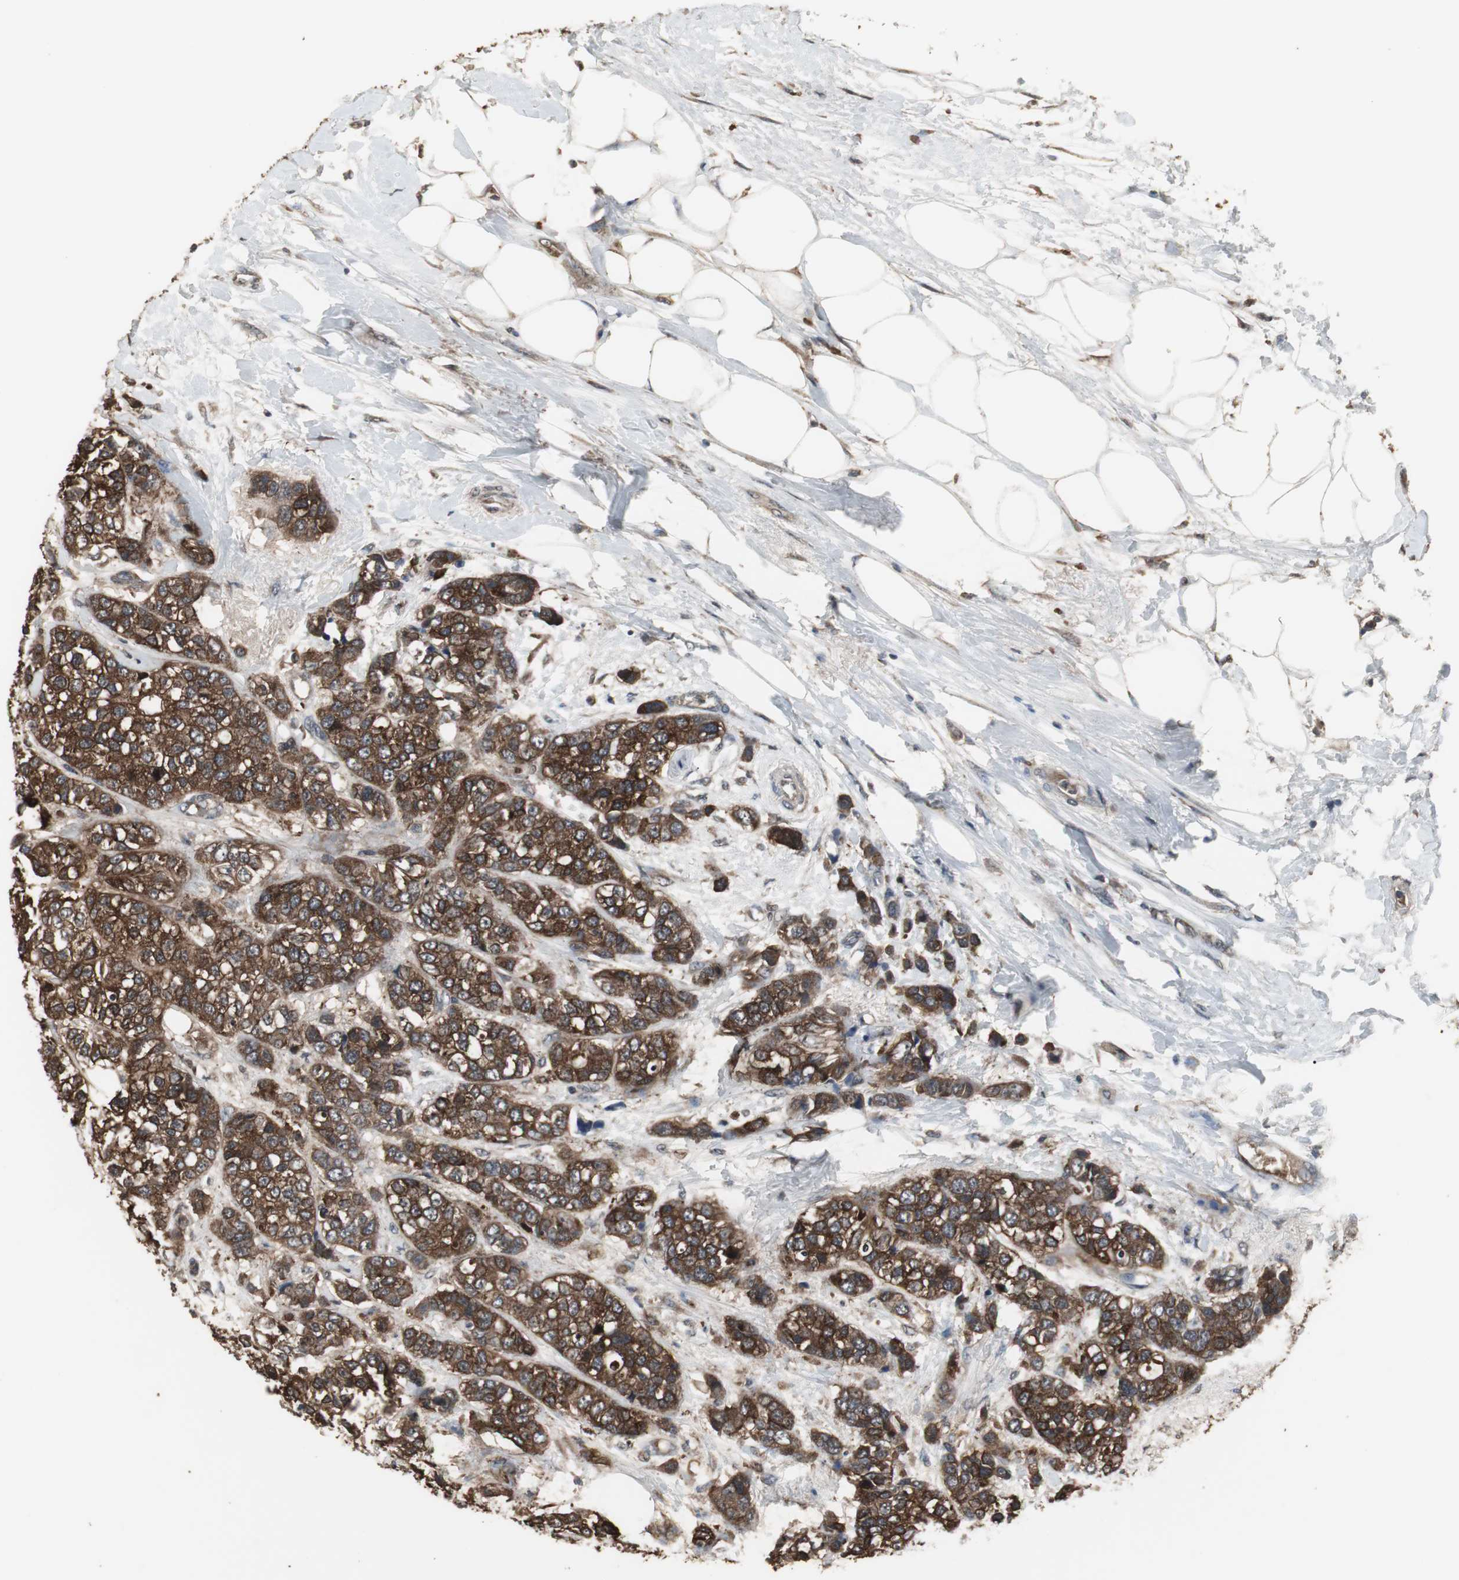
{"staining": {"intensity": "strong", "quantity": ">75%", "location": "cytoplasmic/membranous"}, "tissue": "breast cancer", "cell_type": "Tumor cells", "image_type": "cancer", "snomed": [{"axis": "morphology", "description": "Duct carcinoma"}, {"axis": "topography", "description": "Breast"}], "caption": "This image reveals immunohistochemistry staining of human breast cancer (invasive ductal carcinoma), with high strong cytoplasmic/membranous expression in approximately >75% of tumor cells.", "gene": "HPRT1", "patient": {"sex": "female", "age": 51}}